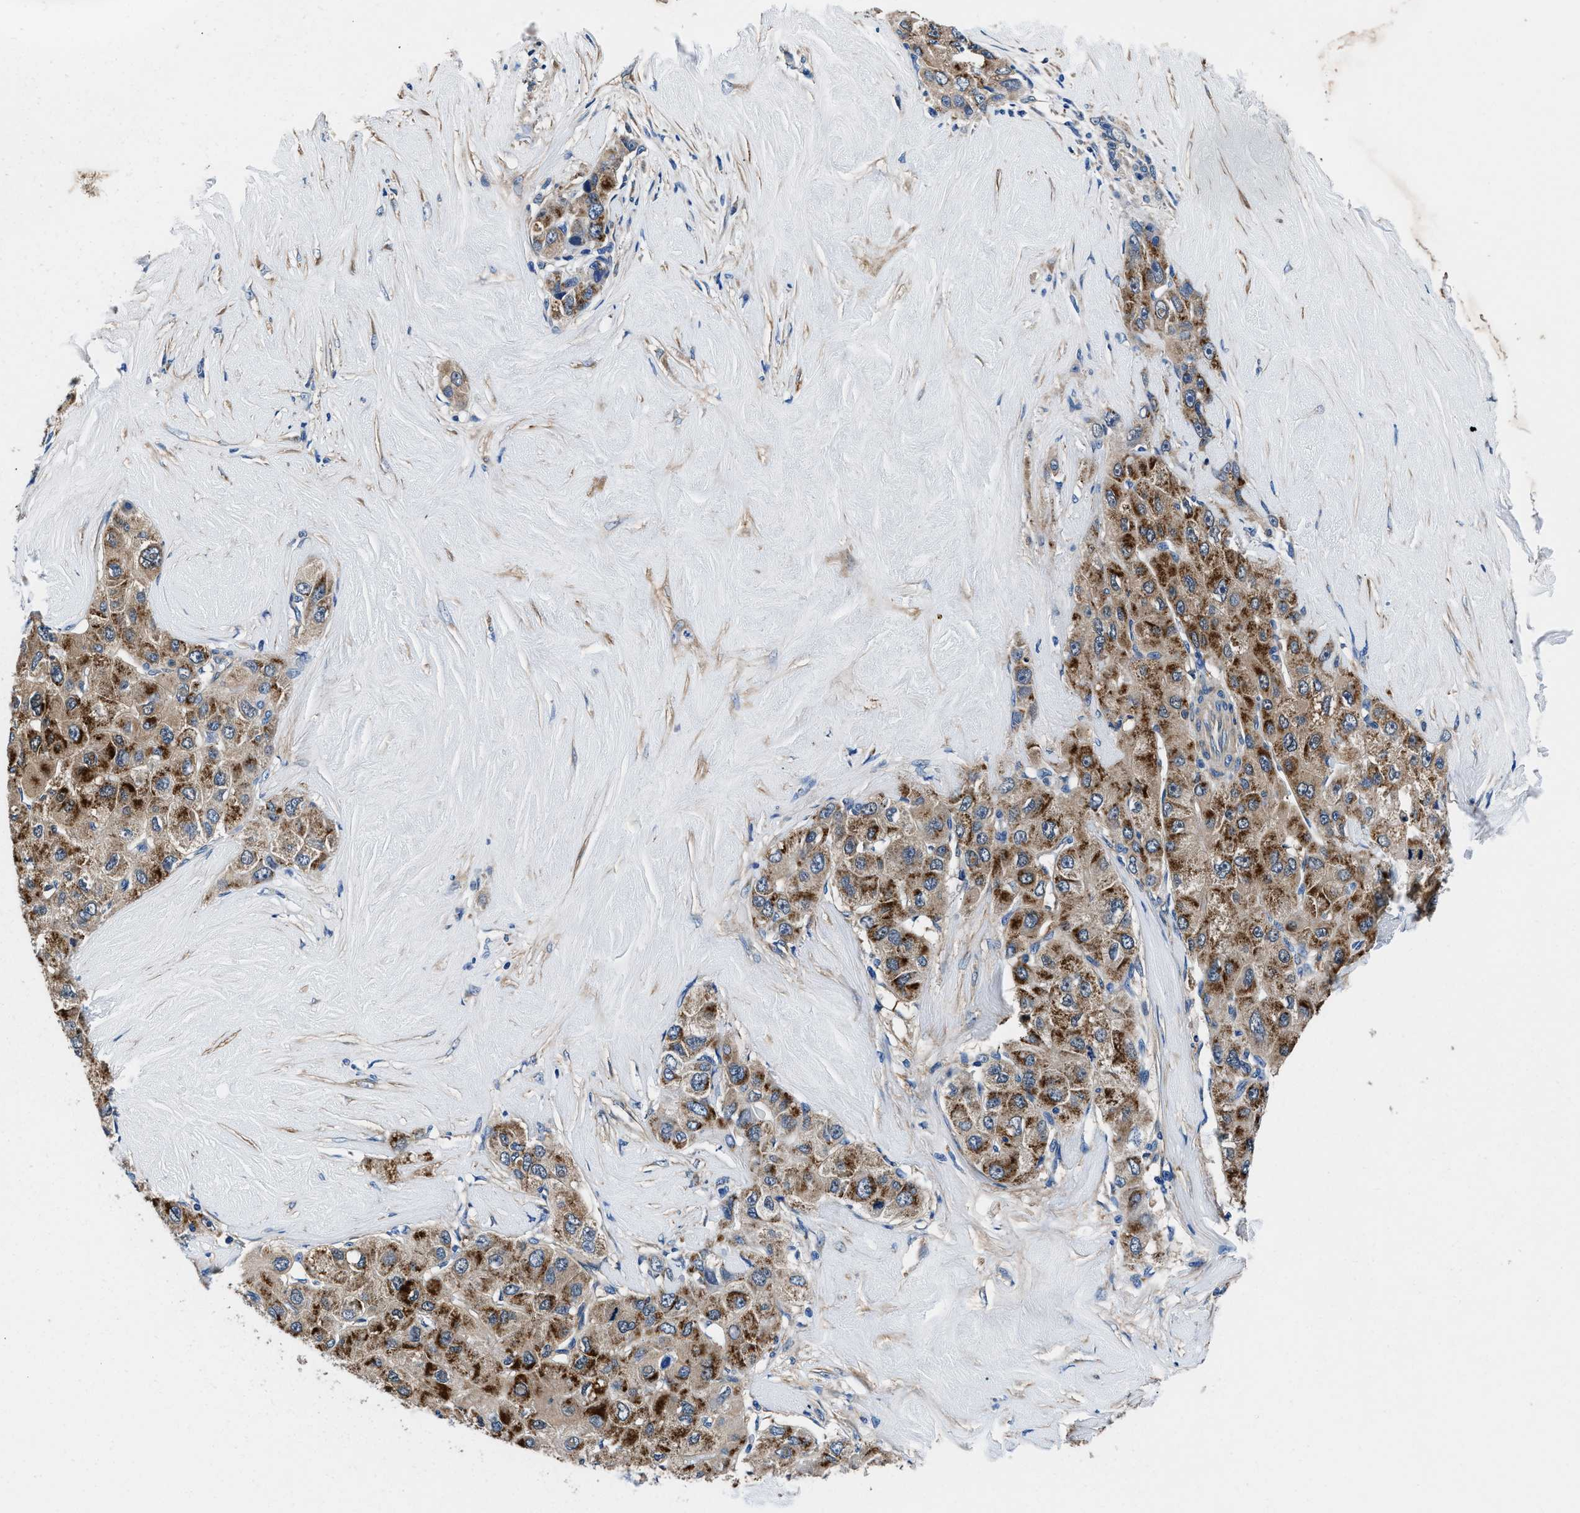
{"staining": {"intensity": "moderate", "quantity": ">75%", "location": "cytoplasmic/membranous"}, "tissue": "liver cancer", "cell_type": "Tumor cells", "image_type": "cancer", "snomed": [{"axis": "morphology", "description": "Carcinoma, Hepatocellular, NOS"}, {"axis": "topography", "description": "Liver"}], "caption": "Human hepatocellular carcinoma (liver) stained with a brown dye displays moderate cytoplasmic/membranous positive staining in about >75% of tumor cells.", "gene": "NEU1", "patient": {"sex": "male", "age": 80}}